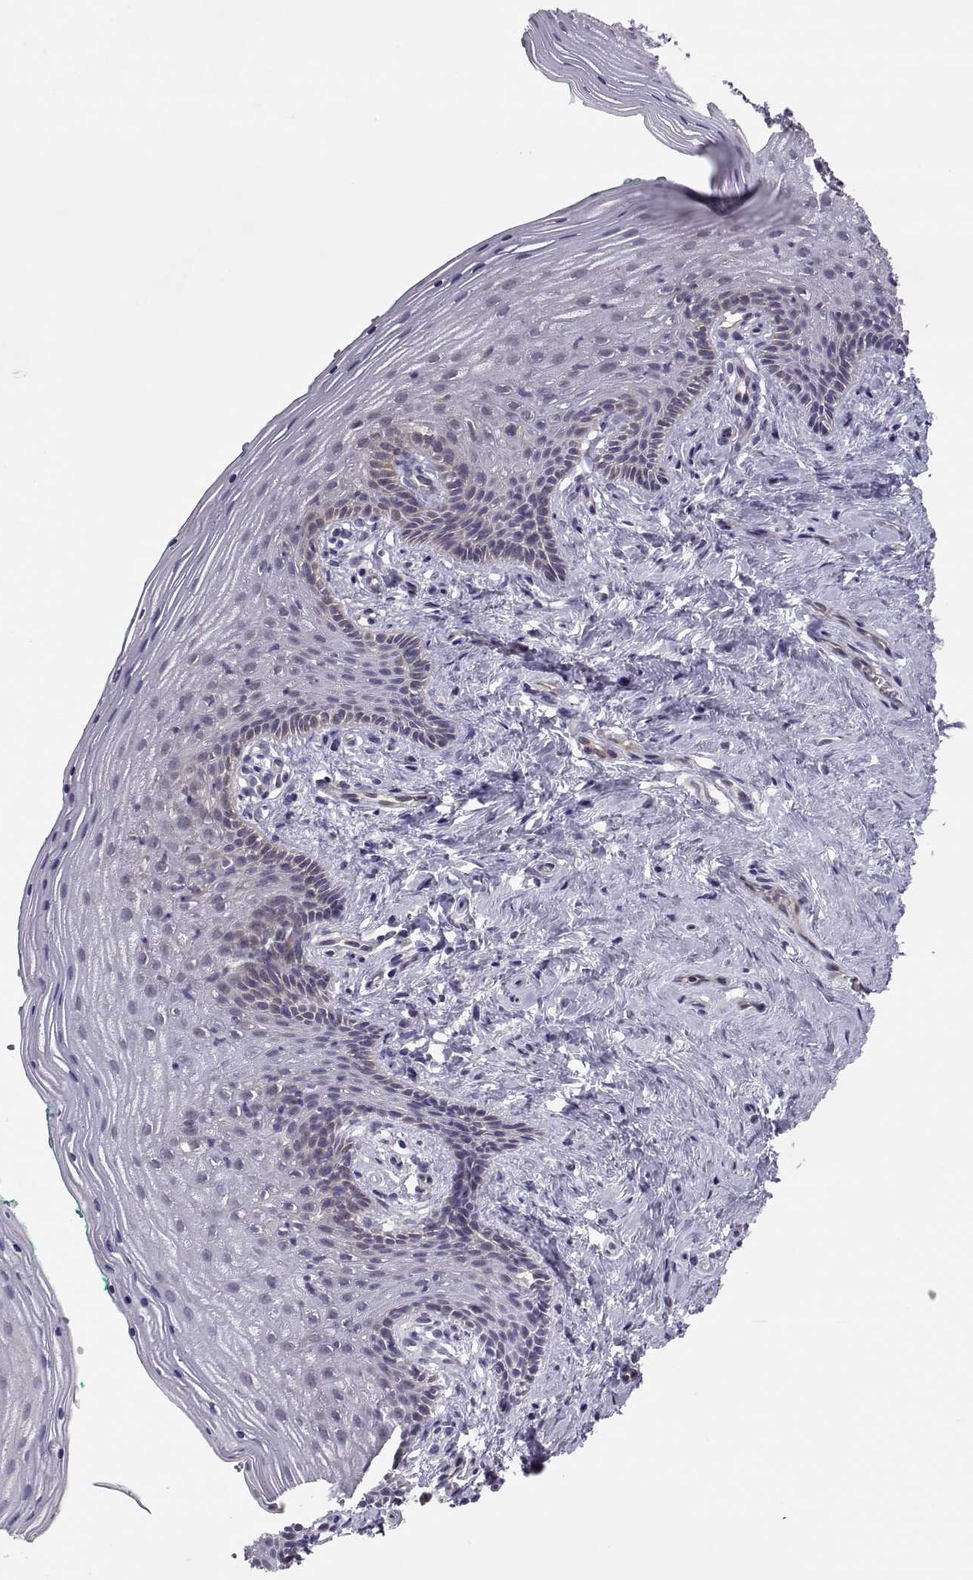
{"staining": {"intensity": "negative", "quantity": "none", "location": "none"}, "tissue": "vagina", "cell_type": "Squamous epithelial cells", "image_type": "normal", "snomed": [{"axis": "morphology", "description": "Normal tissue, NOS"}, {"axis": "topography", "description": "Vagina"}], "caption": "High power microscopy image of an immunohistochemistry (IHC) photomicrograph of unremarkable vagina, revealing no significant expression in squamous epithelial cells. The staining is performed using DAB (3,3'-diaminobenzidine) brown chromogen with nuclei counter-stained in using hematoxylin.", "gene": "NCAM2", "patient": {"sex": "female", "age": 45}}